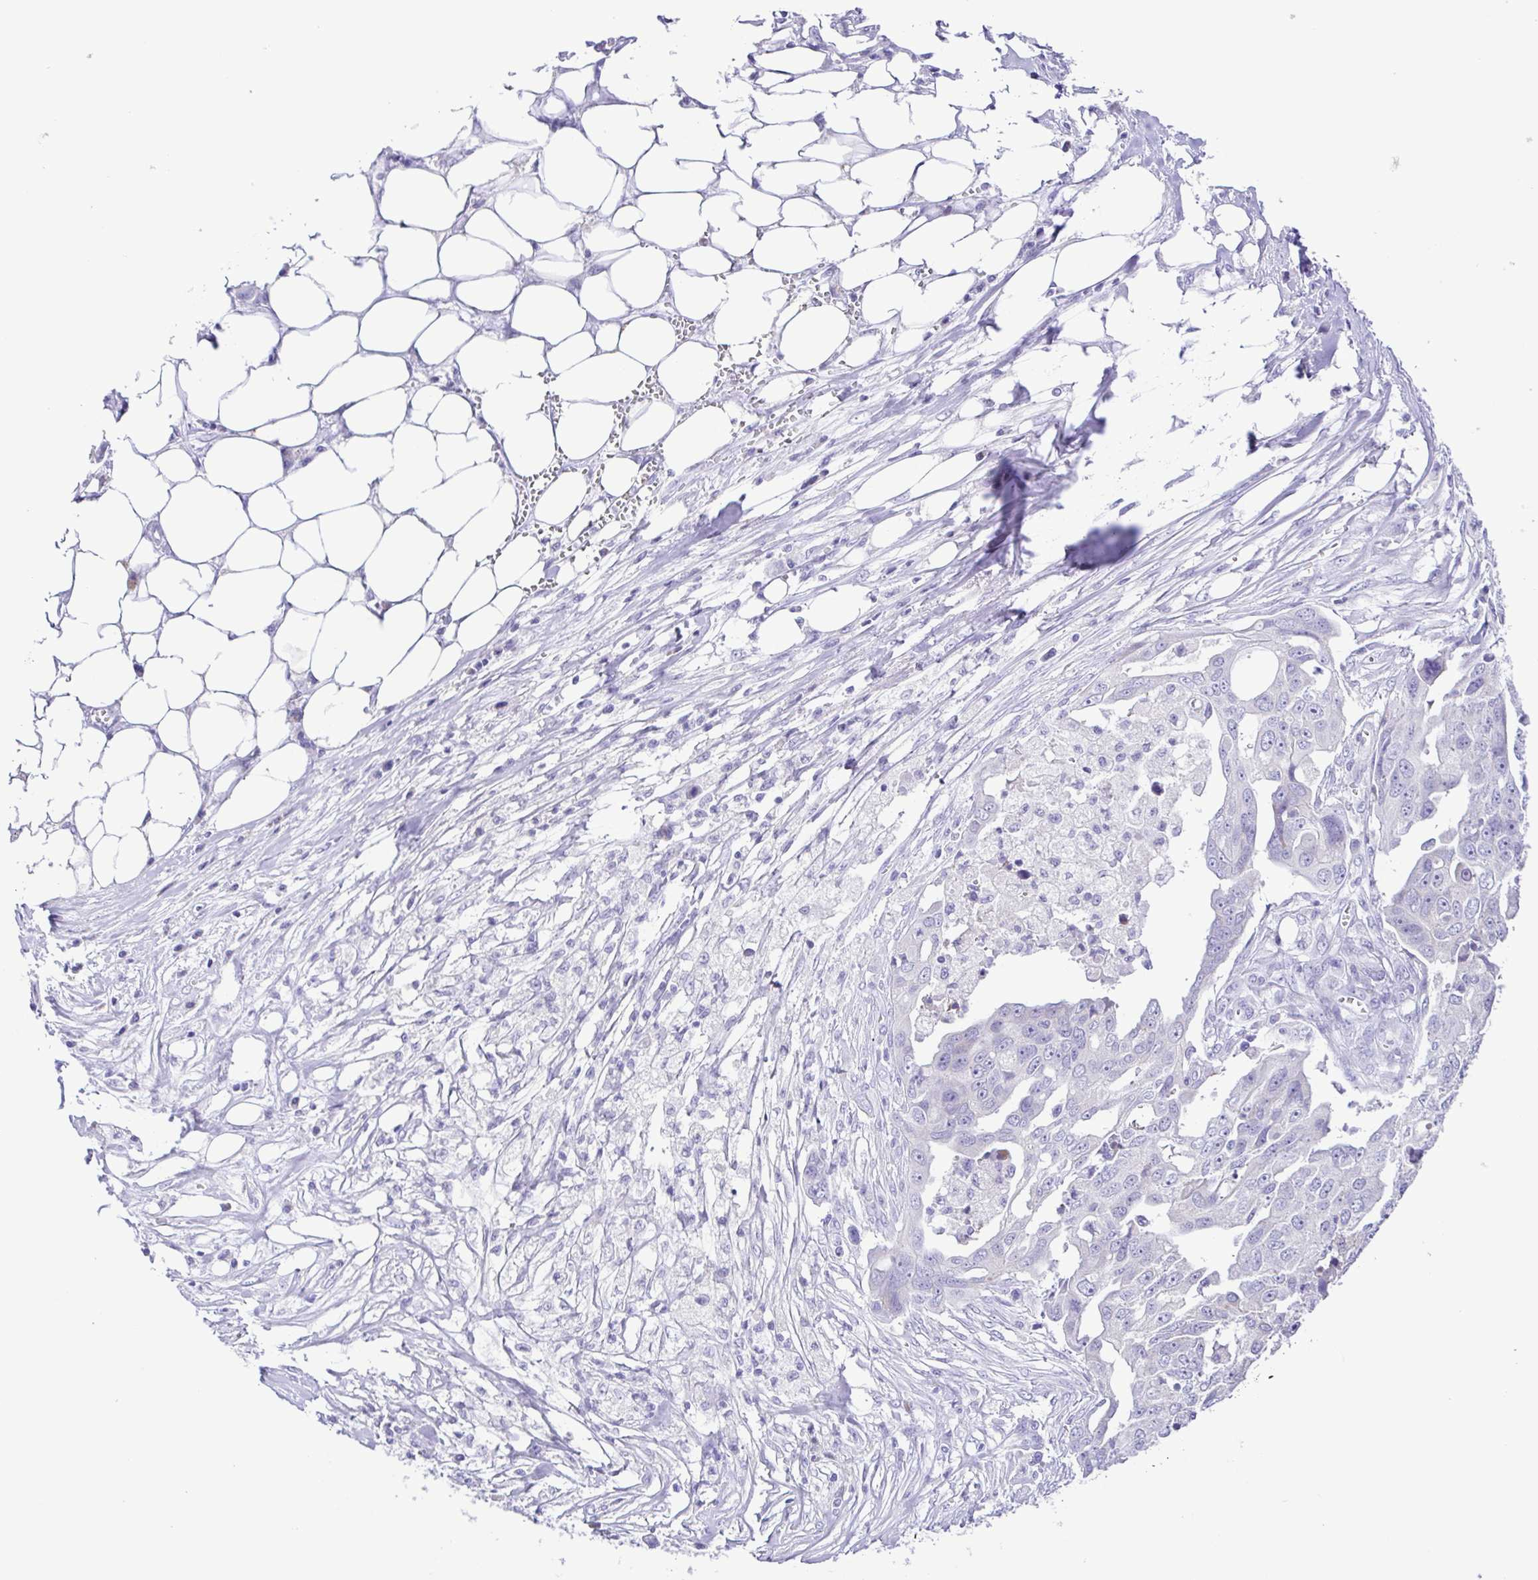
{"staining": {"intensity": "negative", "quantity": "none", "location": "none"}, "tissue": "ovarian cancer", "cell_type": "Tumor cells", "image_type": "cancer", "snomed": [{"axis": "morphology", "description": "Carcinoma, endometroid"}, {"axis": "topography", "description": "Ovary"}], "caption": "The micrograph displays no significant staining in tumor cells of ovarian endometroid carcinoma.", "gene": "SYT1", "patient": {"sex": "female", "age": 70}}